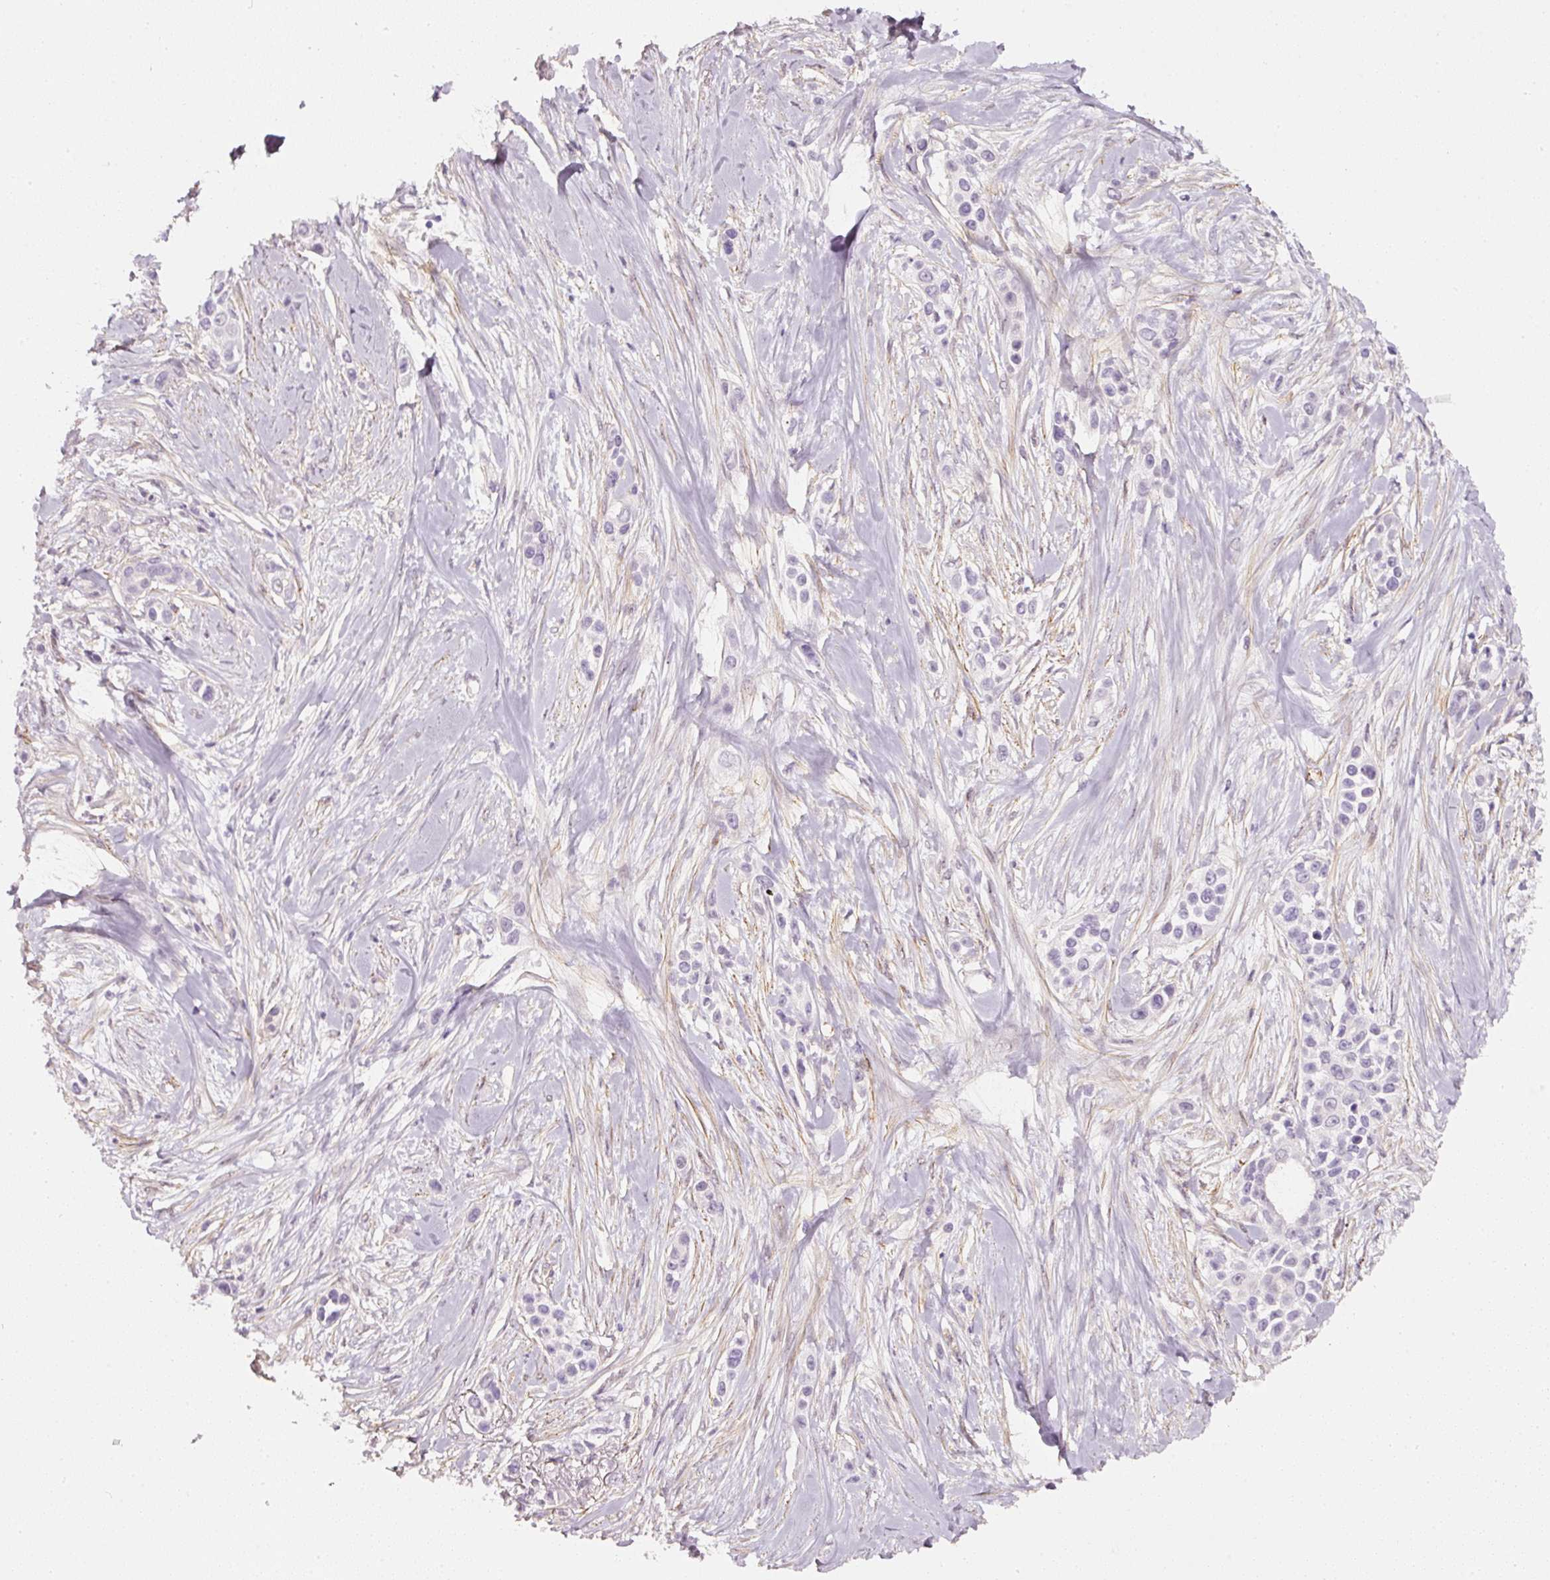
{"staining": {"intensity": "negative", "quantity": "none", "location": "none"}, "tissue": "skin cancer", "cell_type": "Tumor cells", "image_type": "cancer", "snomed": [{"axis": "morphology", "description": "Squamous cell carcinoma, NOS"}, {"axis": "topography", "description": "Skin"}], "caption": "Immunohistochemistry (IHC) image of neoplastic tissue: skin cancer (squamous cell carcinoma) stained with DAB exhibits no significant protein staining in tumor cells. The staining is performed using DAB (3,3'-diaminobenzidine) brown chromogen with nuclei counter-stained in using hematoxylin.", "gene": "TOGARAM1", "patient": {"sex": "female", "age": 69}}